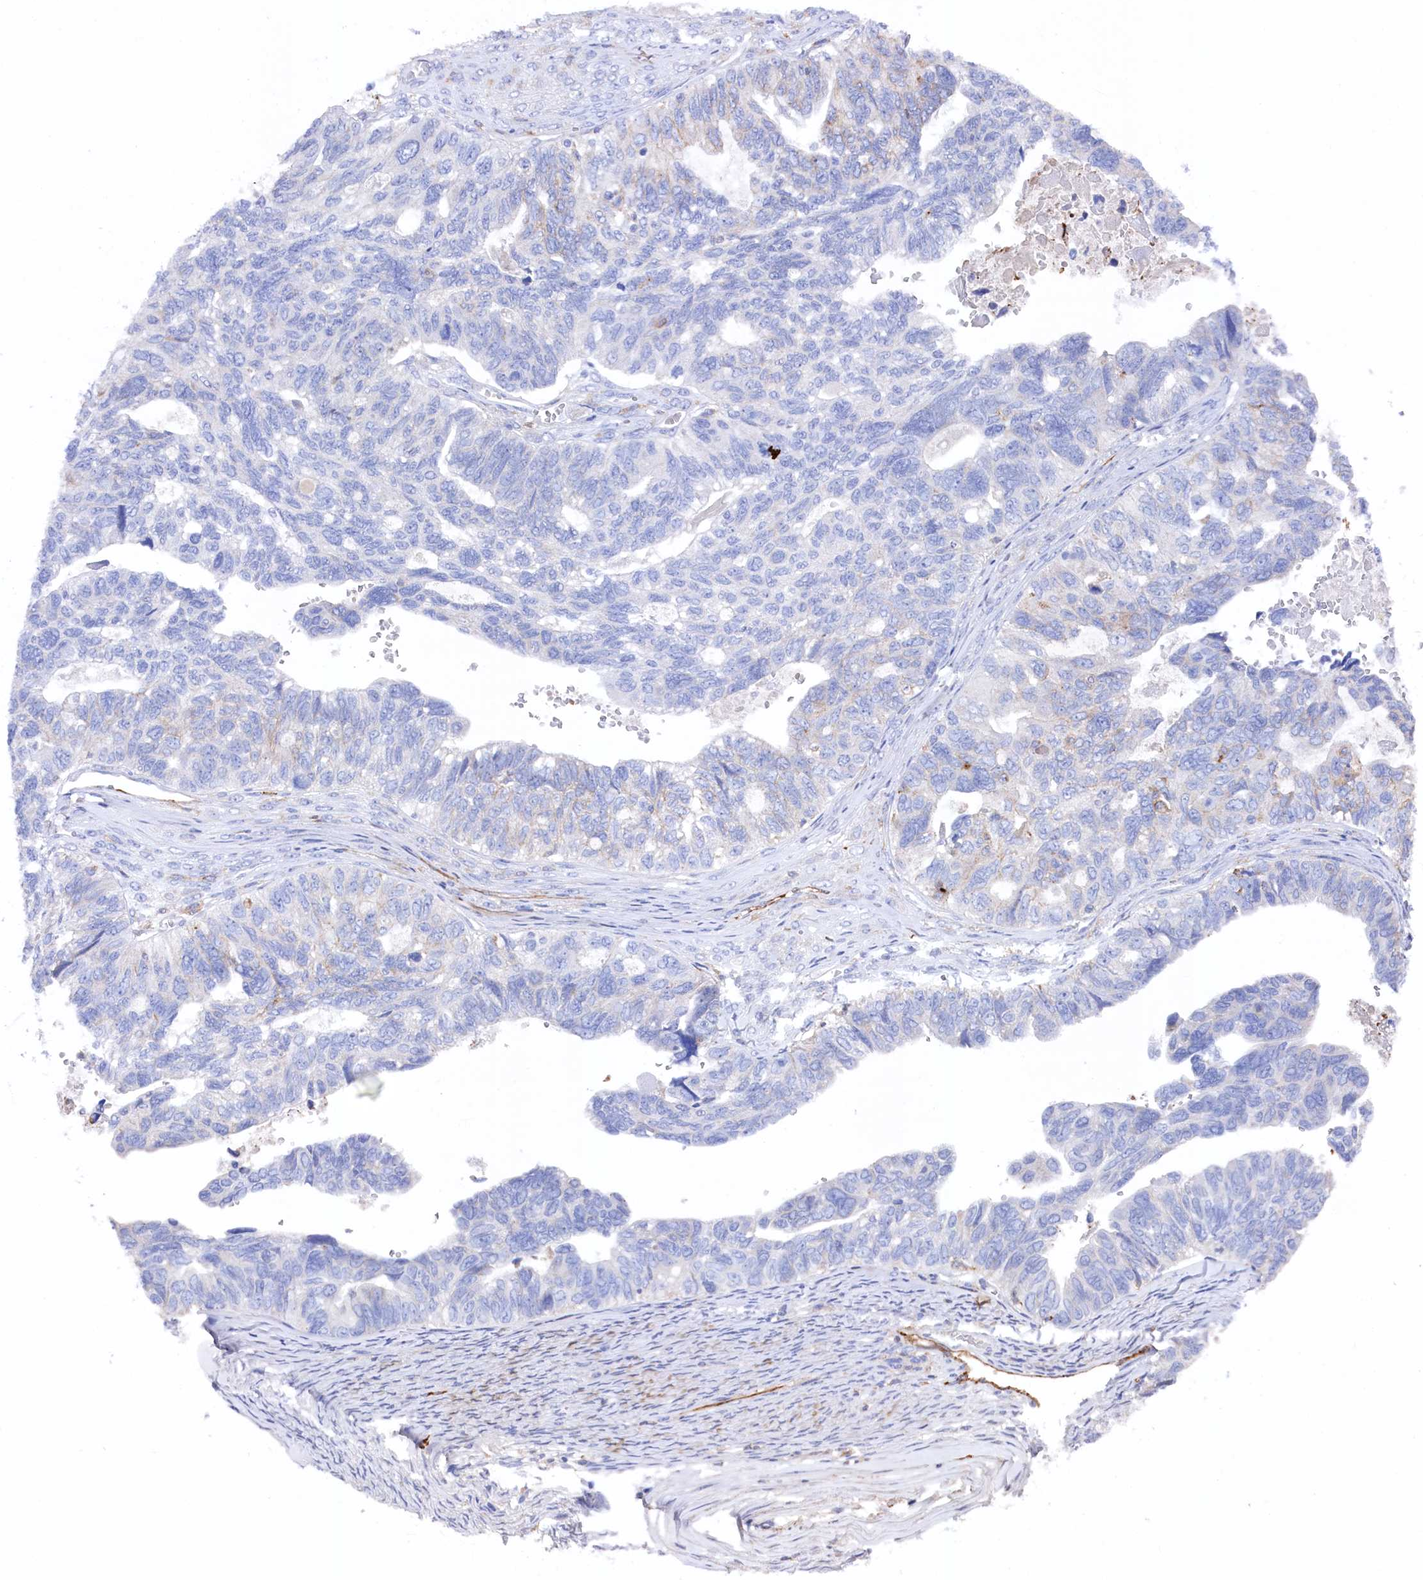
{"staining": {"intensity": "negative", "quantity": "none", "location": "none"}, "tissue": "ovarian cancer", "cell_type": "Tumor cells", "image_type": "cancer", "snomed": [{"axis": "morphology", "description": "Cystadenocarcinoma, serous, NOS"}, {"axis": "topography", "description": "Ovary"}], "caption": "DAB (3,3'-diaminobenzidine) immunohistochemical staining of serous cystadenocarcinoma (ovarian) reveals no significant expression in tumor cells. (DAB (3,3'-diaminobenzidine) immunohistochemistry with hematoxylin counter stain).", "gene": "C12orf73", "patient": {"sex": "female", "age": 79}}